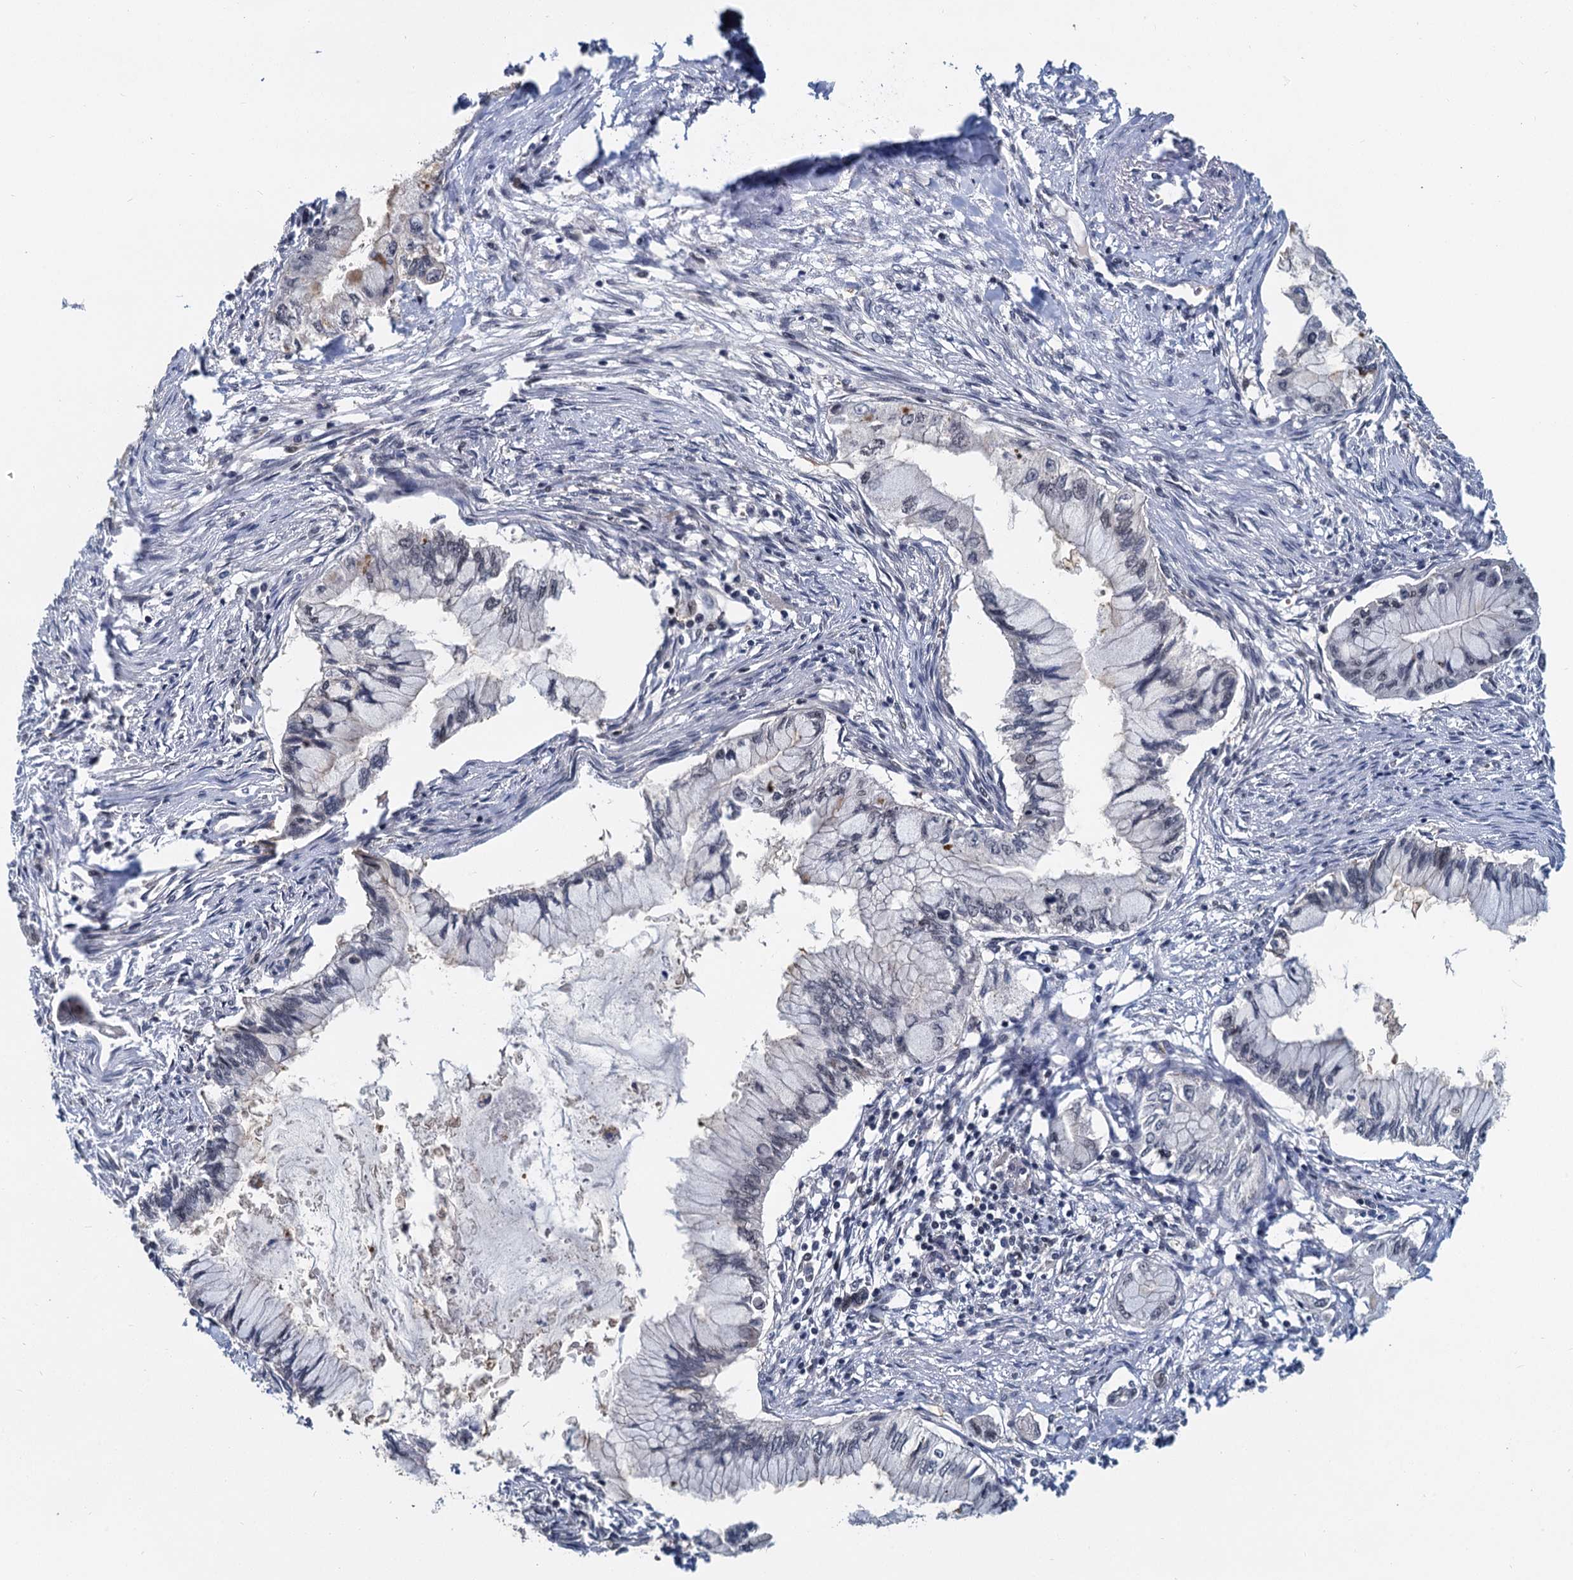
{"staining": {"intensity": "negative", "quantity": "none", "location": "none"}, "tissue": "pancreatic cancer", "cell_type": "Tumor cells", "image_type": "cancer", "snomed": [{"axis": "morphology", "description": "Adenocarcinoma, NOS"}, {"axis": "topography", "description": "Pancreas"}], "caption": "Immunohistochemical staining of human adenocarcinoma (pancreatic) reveals no significant expression in tumor cells.", "gene": "FANCI", "patient": {"sex": "male", "age": 48}}